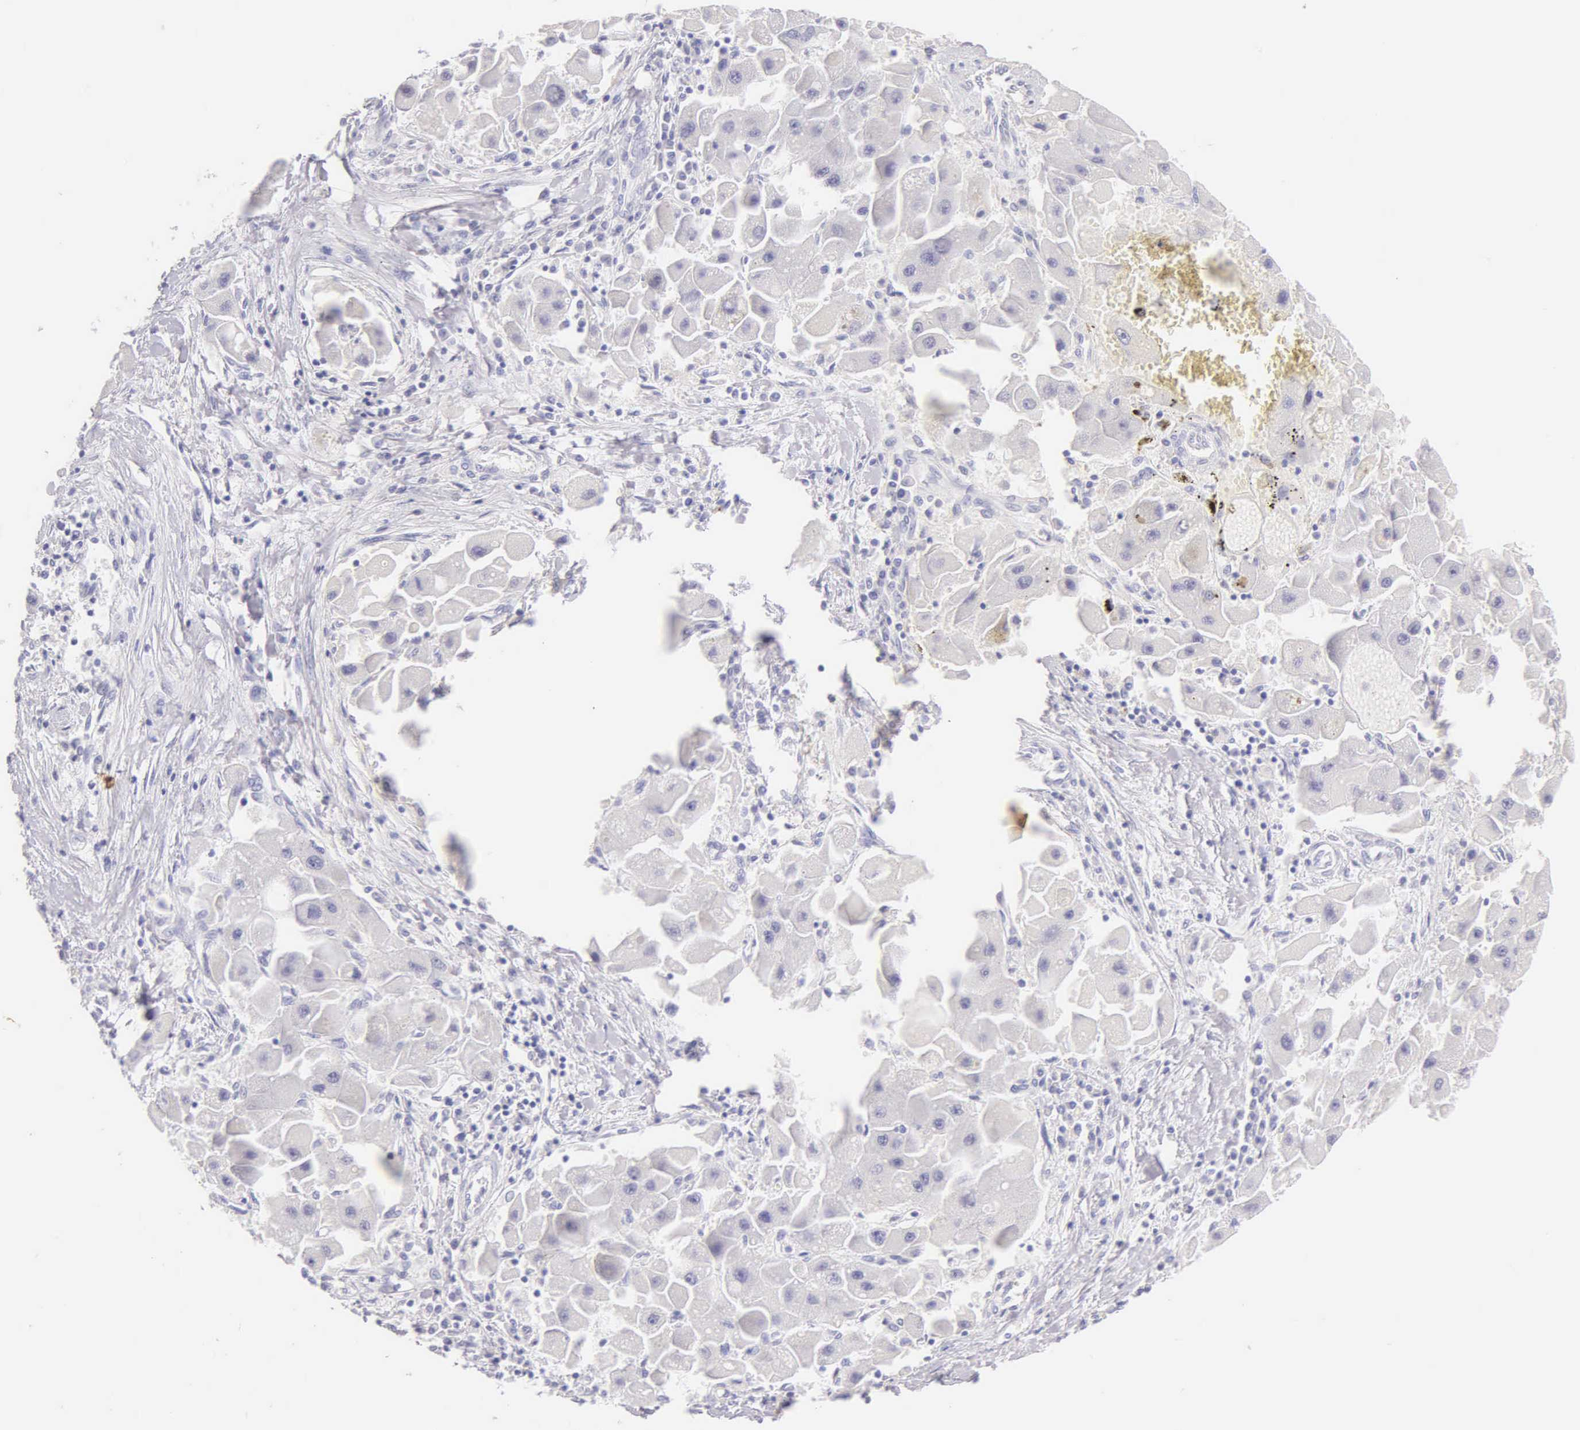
{"staining": {"intensity": "negative", "quantity": "none", "location": "none"}, "tissue": "liver cancer", "cell_type": "Tumor cells", "image_type": "cancer", "snomed": [{"axis": "morphology", "description": "Carcinoma, Hepatocellular, NOS"}, {"axis": "topography", "description": "Liver"}], "caption": "There is no significant positivity in tumor cells of liver cancer (hepatocellular carcinoma).", "gene": "KRT17", "patient": {"sex": "male", "age": 24}}